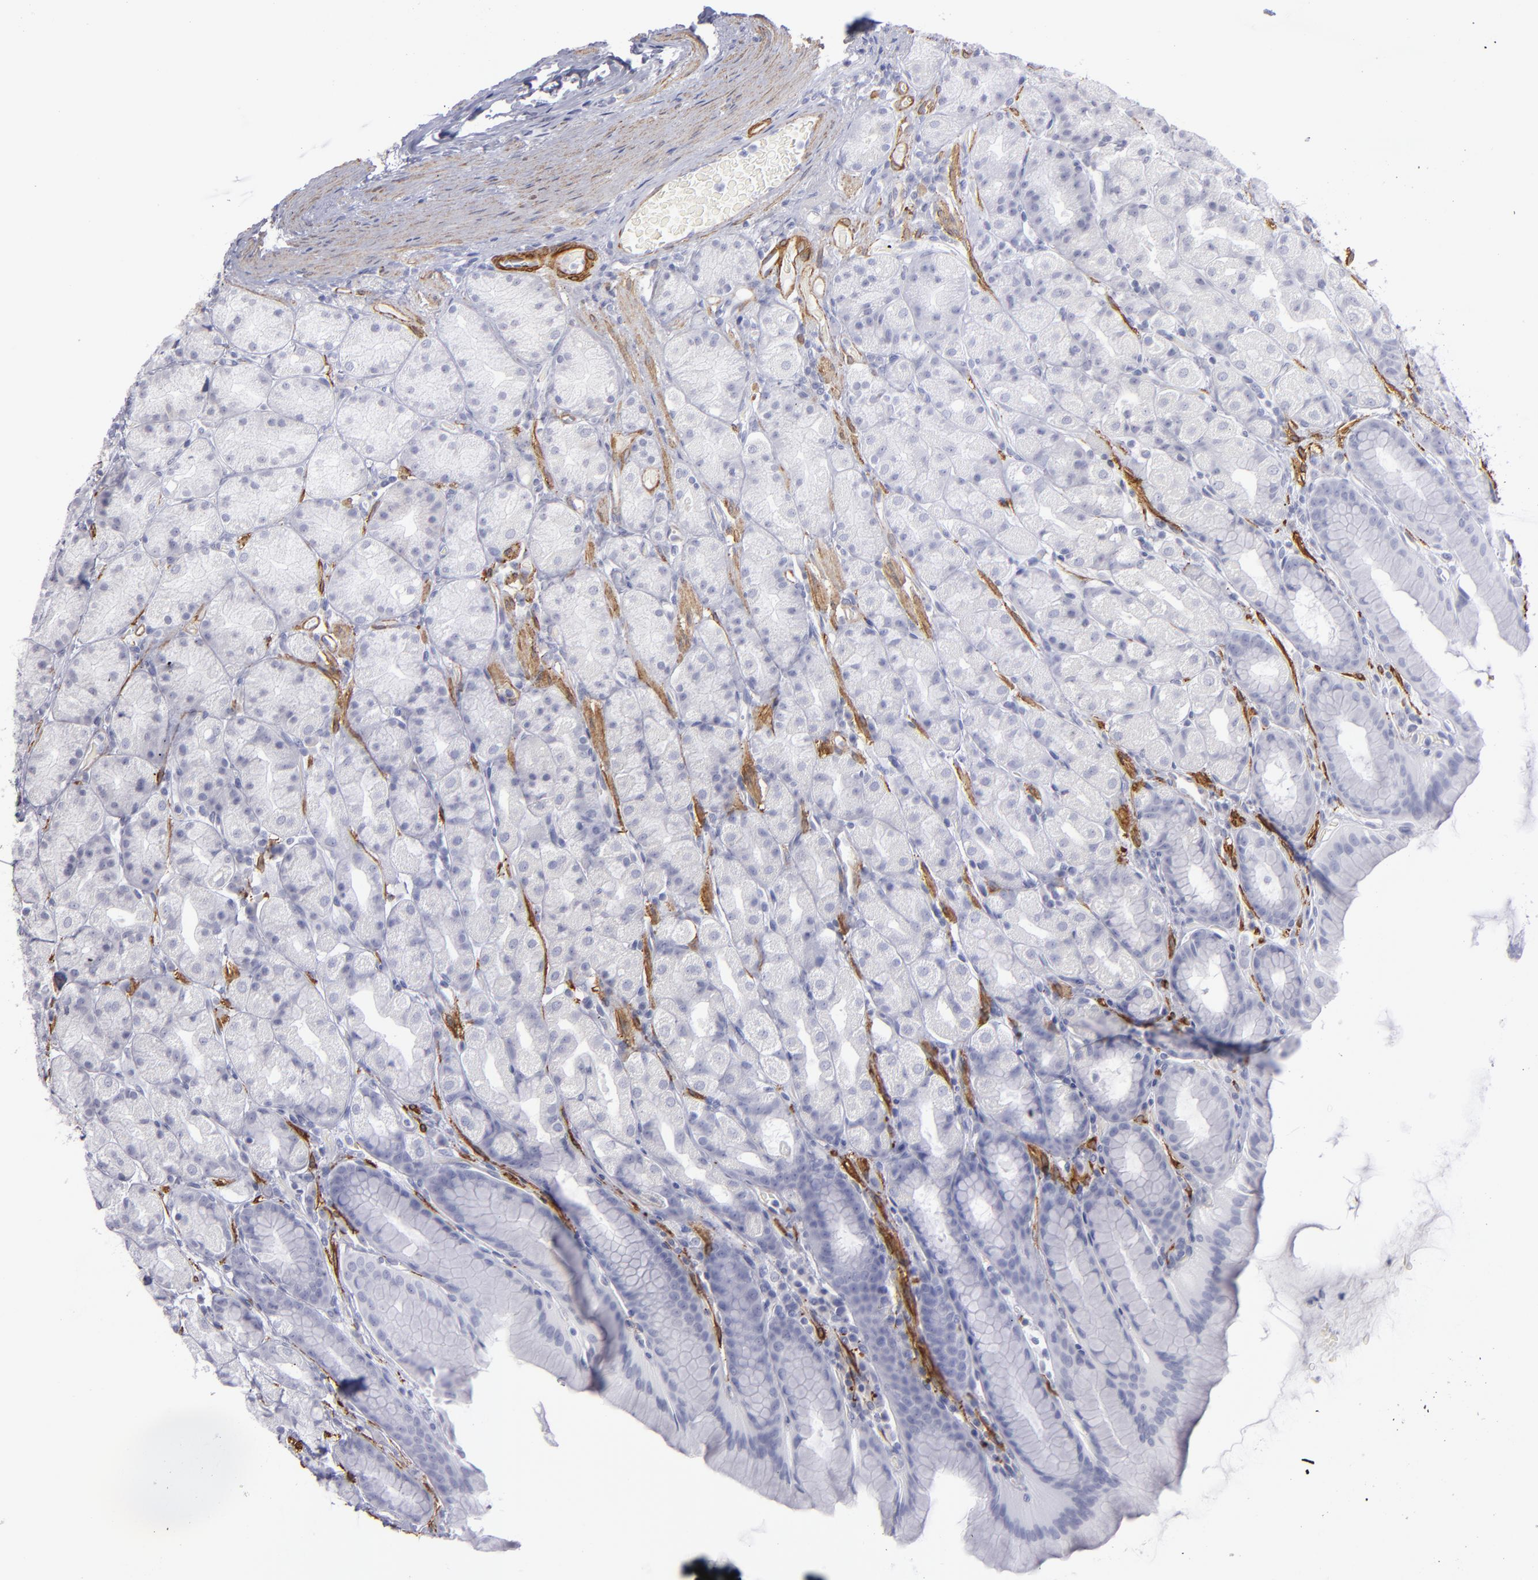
{"staining": {"intensity": "negative", "quantity": "none", "location": "none"}, "tissue": "stomach", "cell_type": "Glandular cells", "image_type": "normal", "snomed": [{"axis": "morphology", "description": "Normal tissue, NOS"}, {"axis": "topography", "description": "Stomach, upper"}], "caption": "Photomicrograph shows no protein positivity in glandular cells of unremarkable stomach.", "gene": "MYH11", "patient": {"sex": "male", "age": 68}}